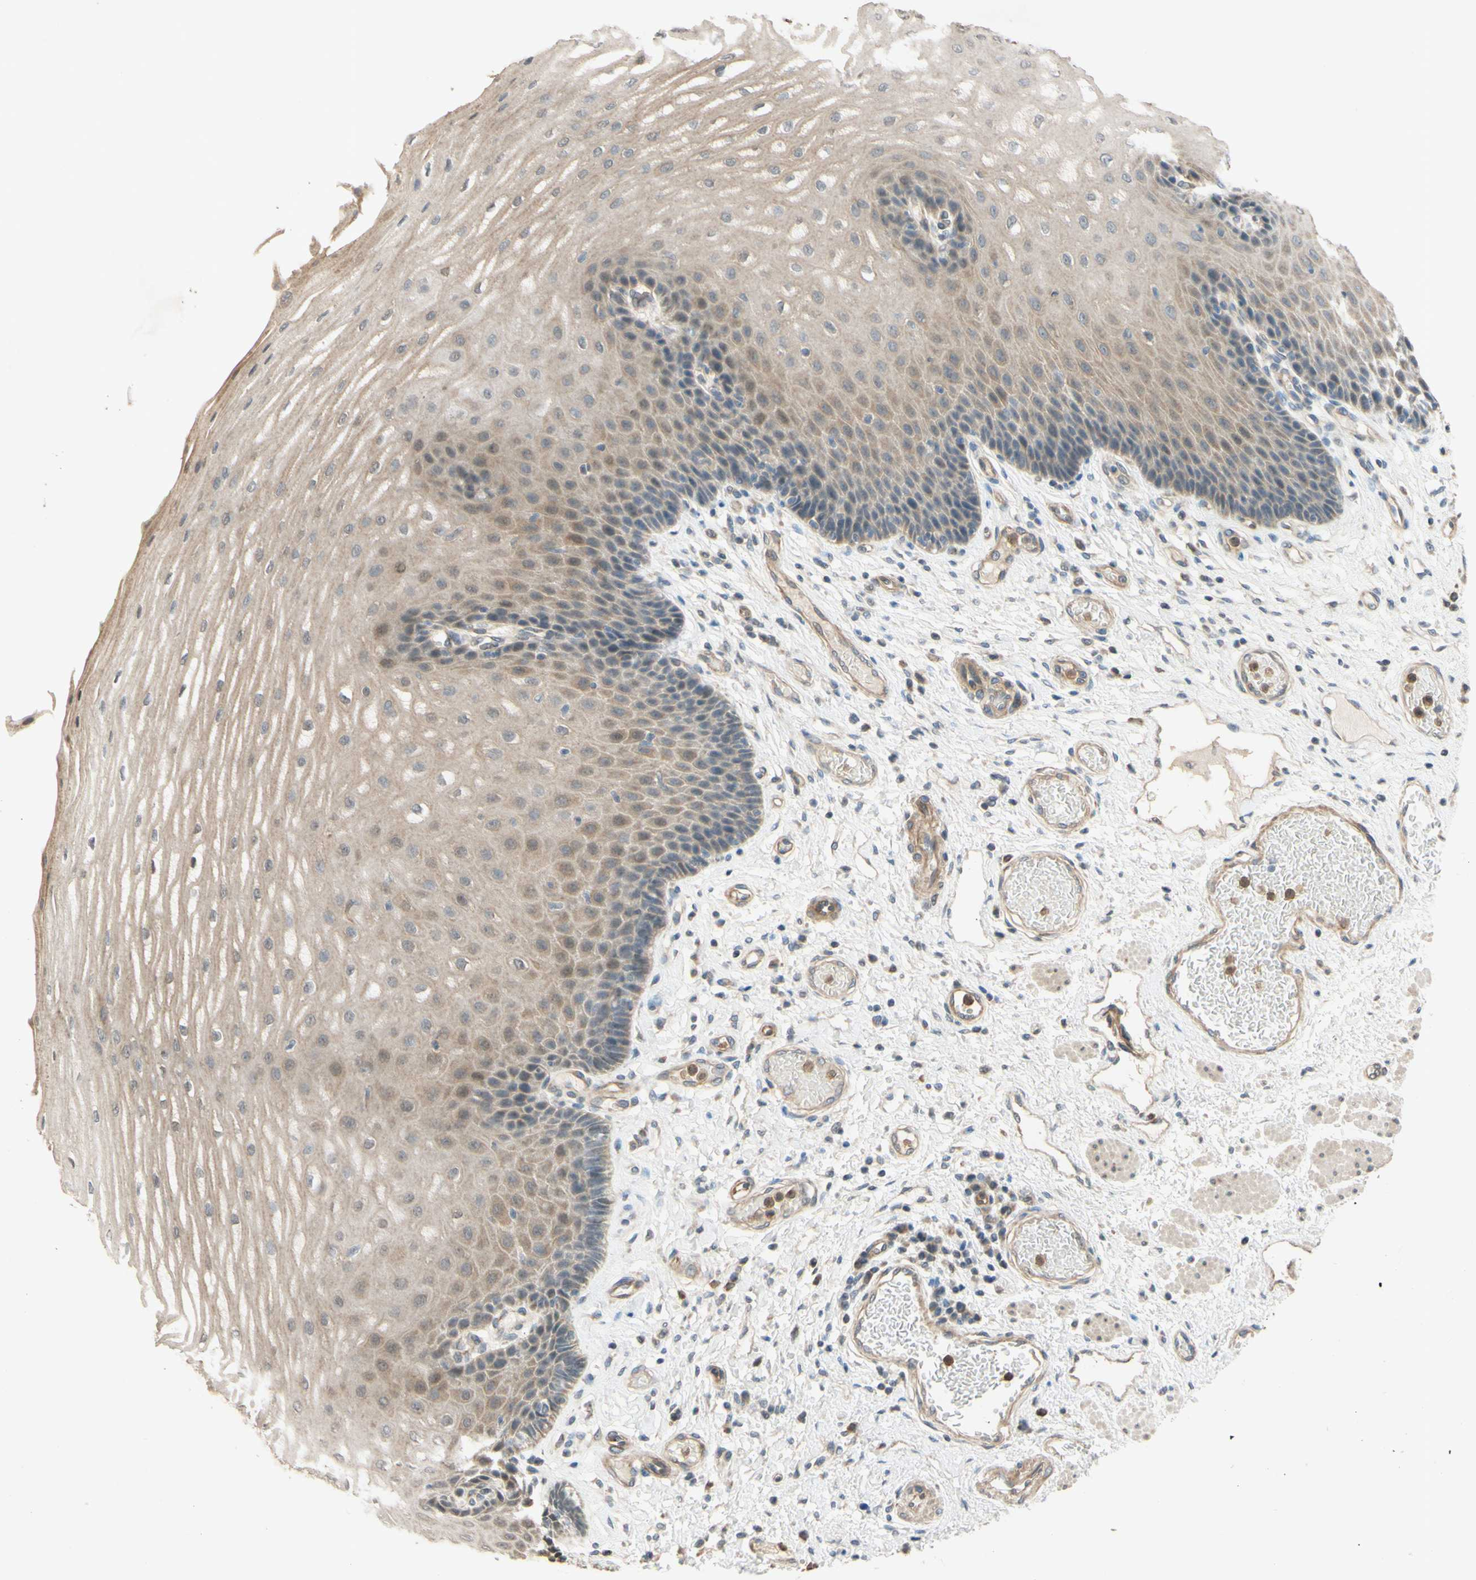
{"staining": {"intensity": "weak", "quantity": ">75%", "location": "cytoplasmic/membranous"}, "tissue": "esophagus", "cell_type": "Squamous epithelial cells", "image_type": "normal", "snomed": [{"axis": "morphology", "description": "Normal tissue, NOS"}, {"axis": "topography", "description": "Esophagus"}], "caption": "Protein staining demonstrates weak cytoplasmic/membranous expression in about >75% of squamous epithelial cells in benign esophagus.", "gene": "GATA1", "patient": {"sex": "male", "age": 54}}